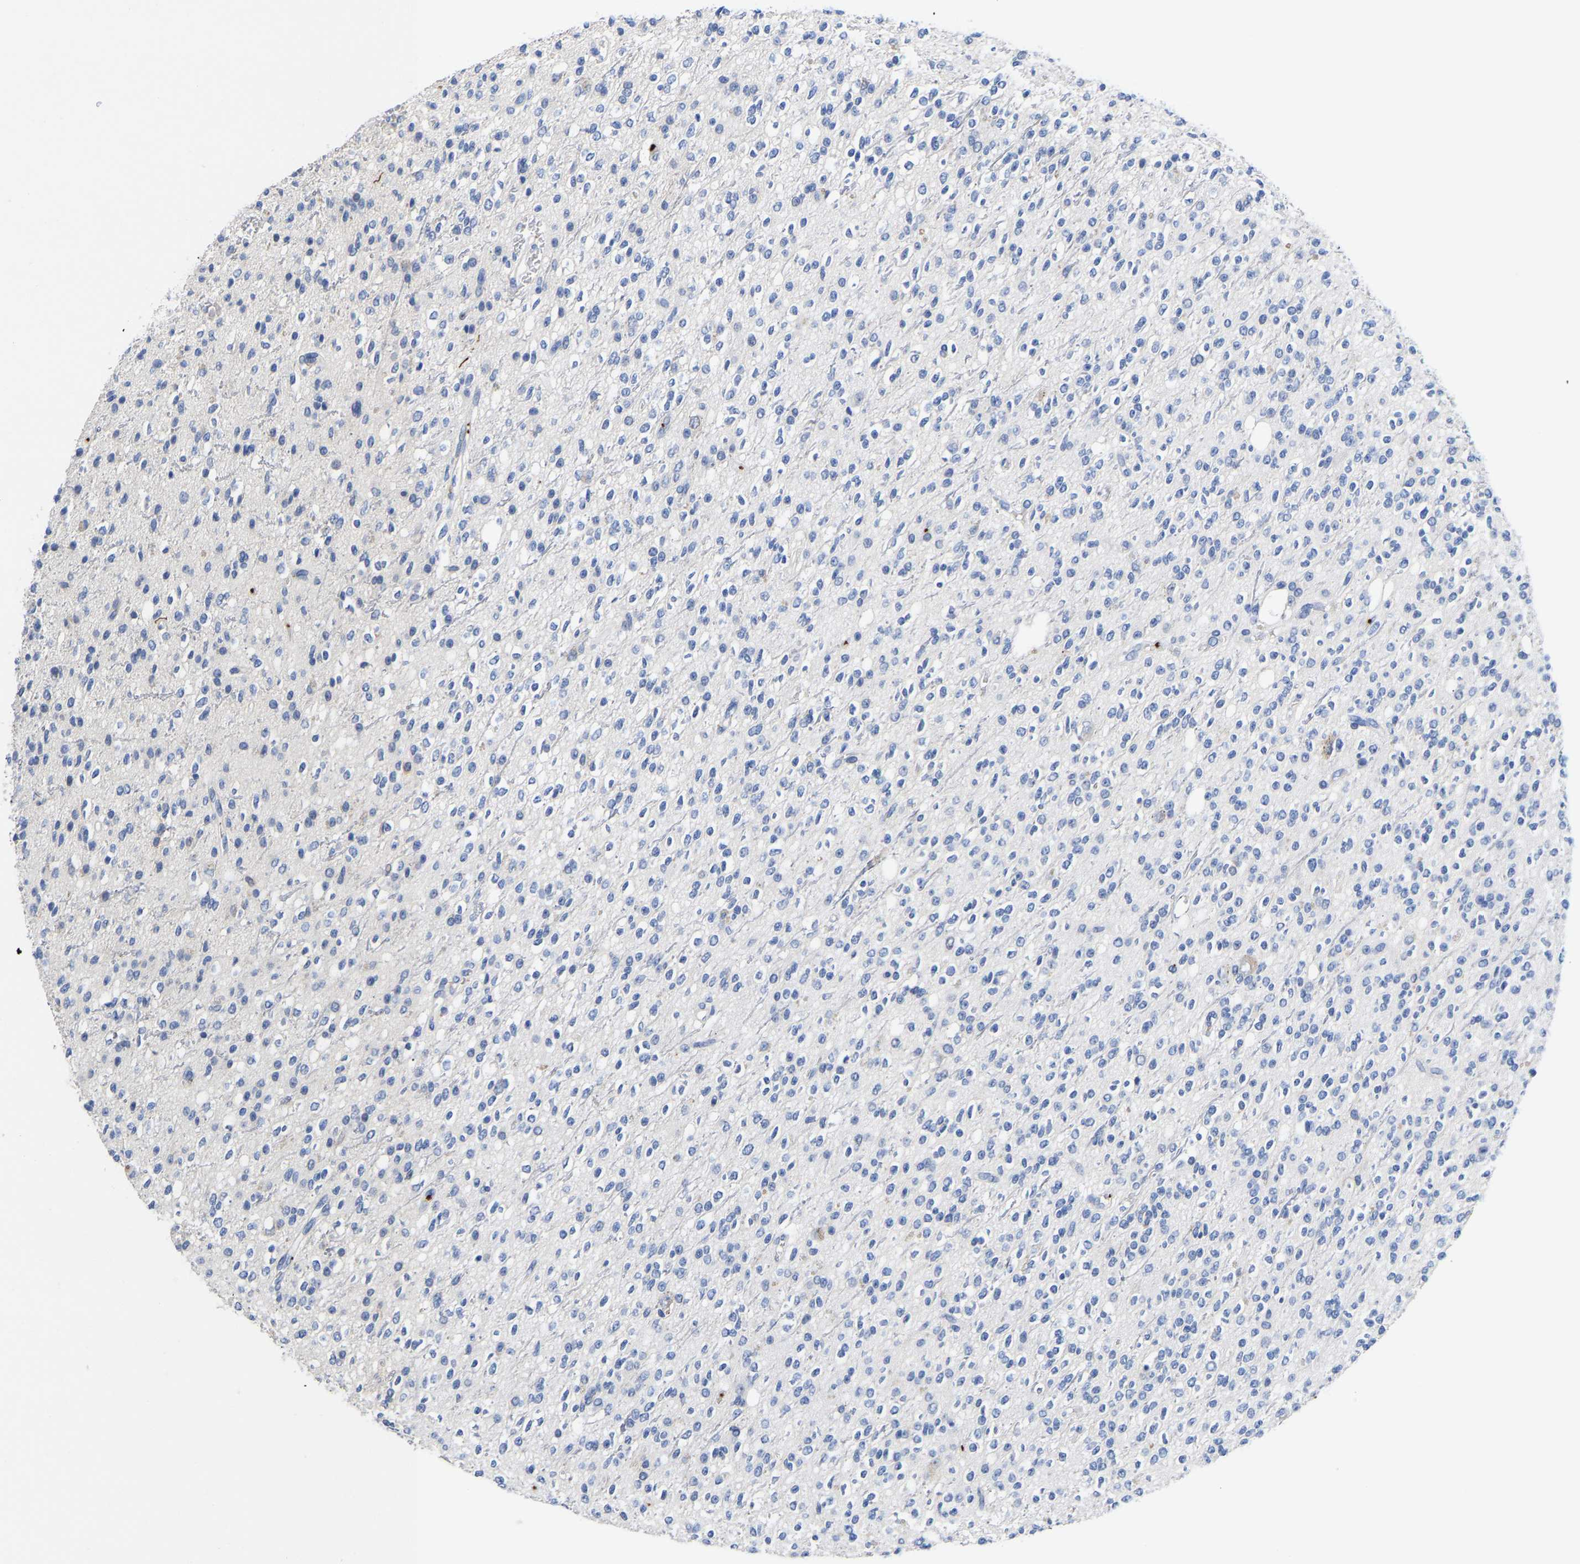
{"staining": {"intensity": "negative", "quantity": "none", "location": "none"}, "tissue": "glioma", "cell_type": "Tumor cells", "image_type": "cancer", "snomed": [{"axis": "morphology", "description": "Glioma, malignant, High grade"}, {"axis": "topography", "description": "Brain"}], "caption": "This is an IHC histopathology image of glioma. There is no staining in tumor cells.", "gene": "FGF18", "patient": {"sex": "male", "age": 34}}